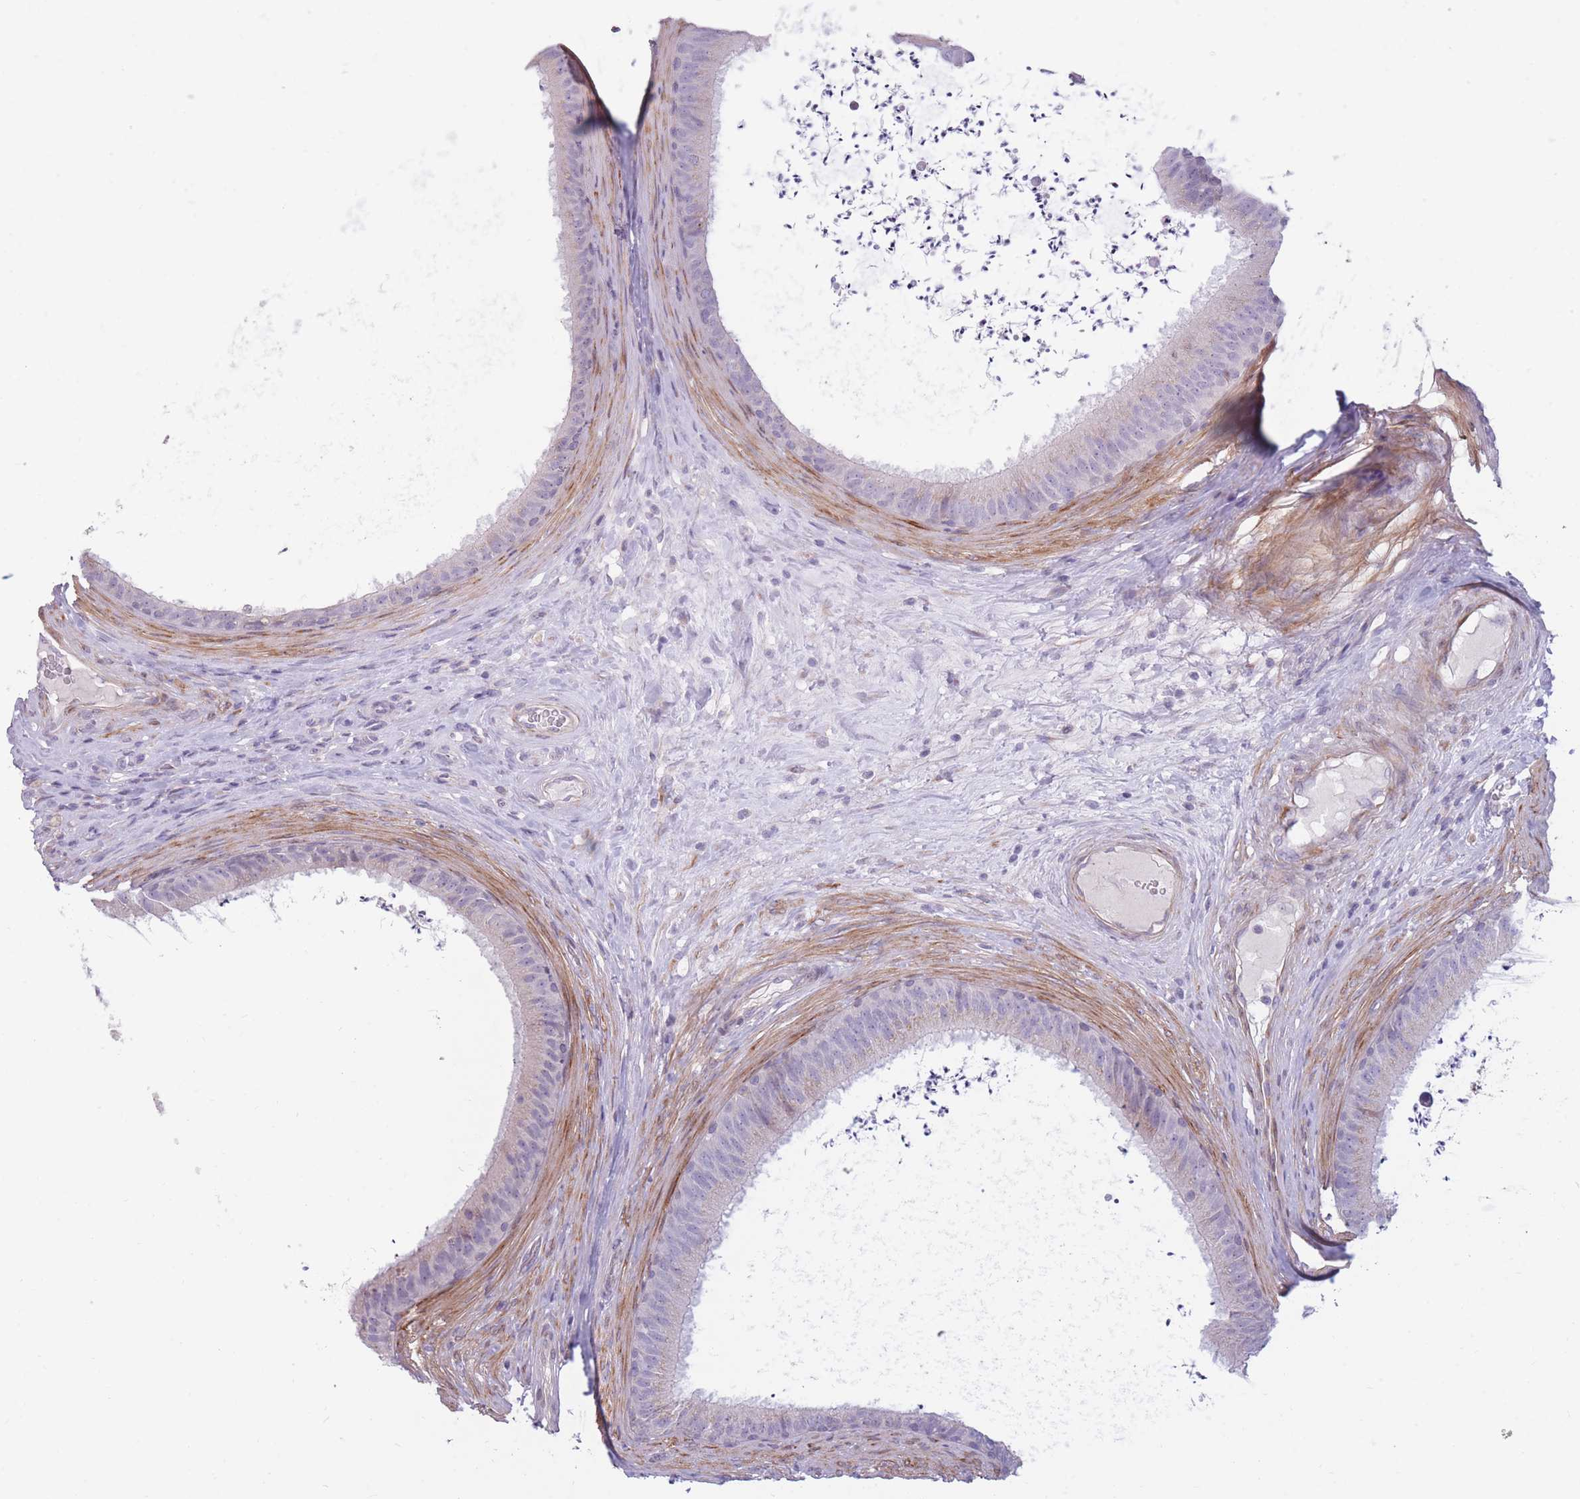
{"staining": {"intensity": "weak", "quantity": "25%-75%", "location": "cytoplasmic/membranous"}, "tissue": "epididymis", "cell_type": "Glandular cells", "image_type": "normal", "snomed": [{"axis": "morphology", "description": "Normal tissue, NOS"}, {"axis": "topography", "description": "Testis"}, {"axis": "topography", "description": "Epididymis"}], "caption": "High-power microscopy captured an immunohistochemistry (IHC) photomicrograph of benign epididymis, revealing weak cytoplasmic/membranous expression in about 25%-75% of glandular cells.", "gene": "CCNQ", "patient": {"sex": "male", "age": 41}}